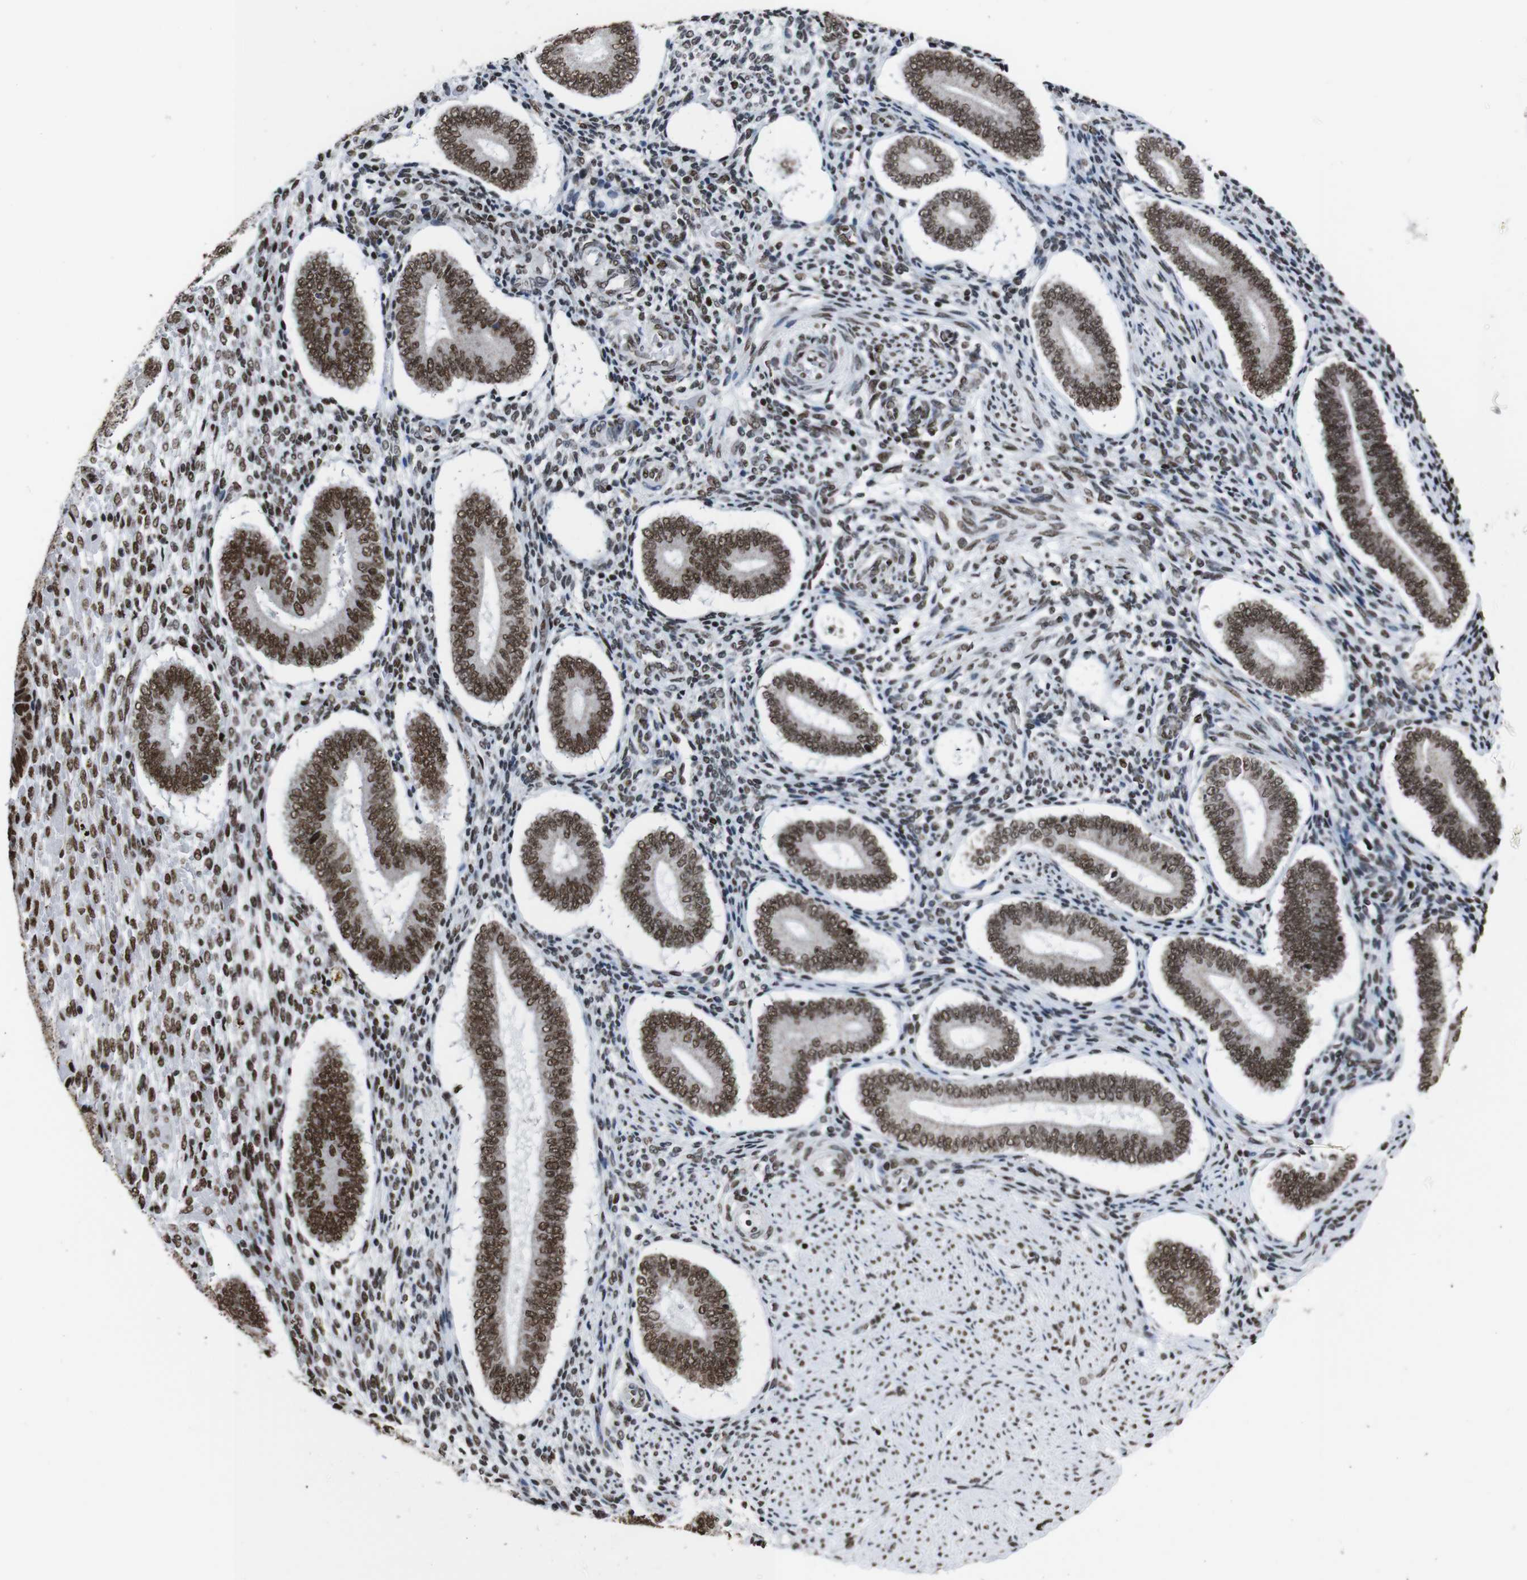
{"staining": {"intensity": "strong", "quantity": ">75%", "location": "nuclear"}, "tissue": "endometrium", "cell_type": "Cells in endometrial stroma", "image_type": "normal", "snomed": [{"axis": "morphology", "description": "Normal tissue, NOS"}, {"axis": "topography", "description": "Endometrium"}], "caption": "Immunohistochemical staining of normal endometrium shows strong nuclear protein staining in approximately >75% of cells in endometrial stroma. (IHC, brightfield microscopy, high magnification).", "gene": "ROMO1", "patient": {"sex": "female", "age": 42}}